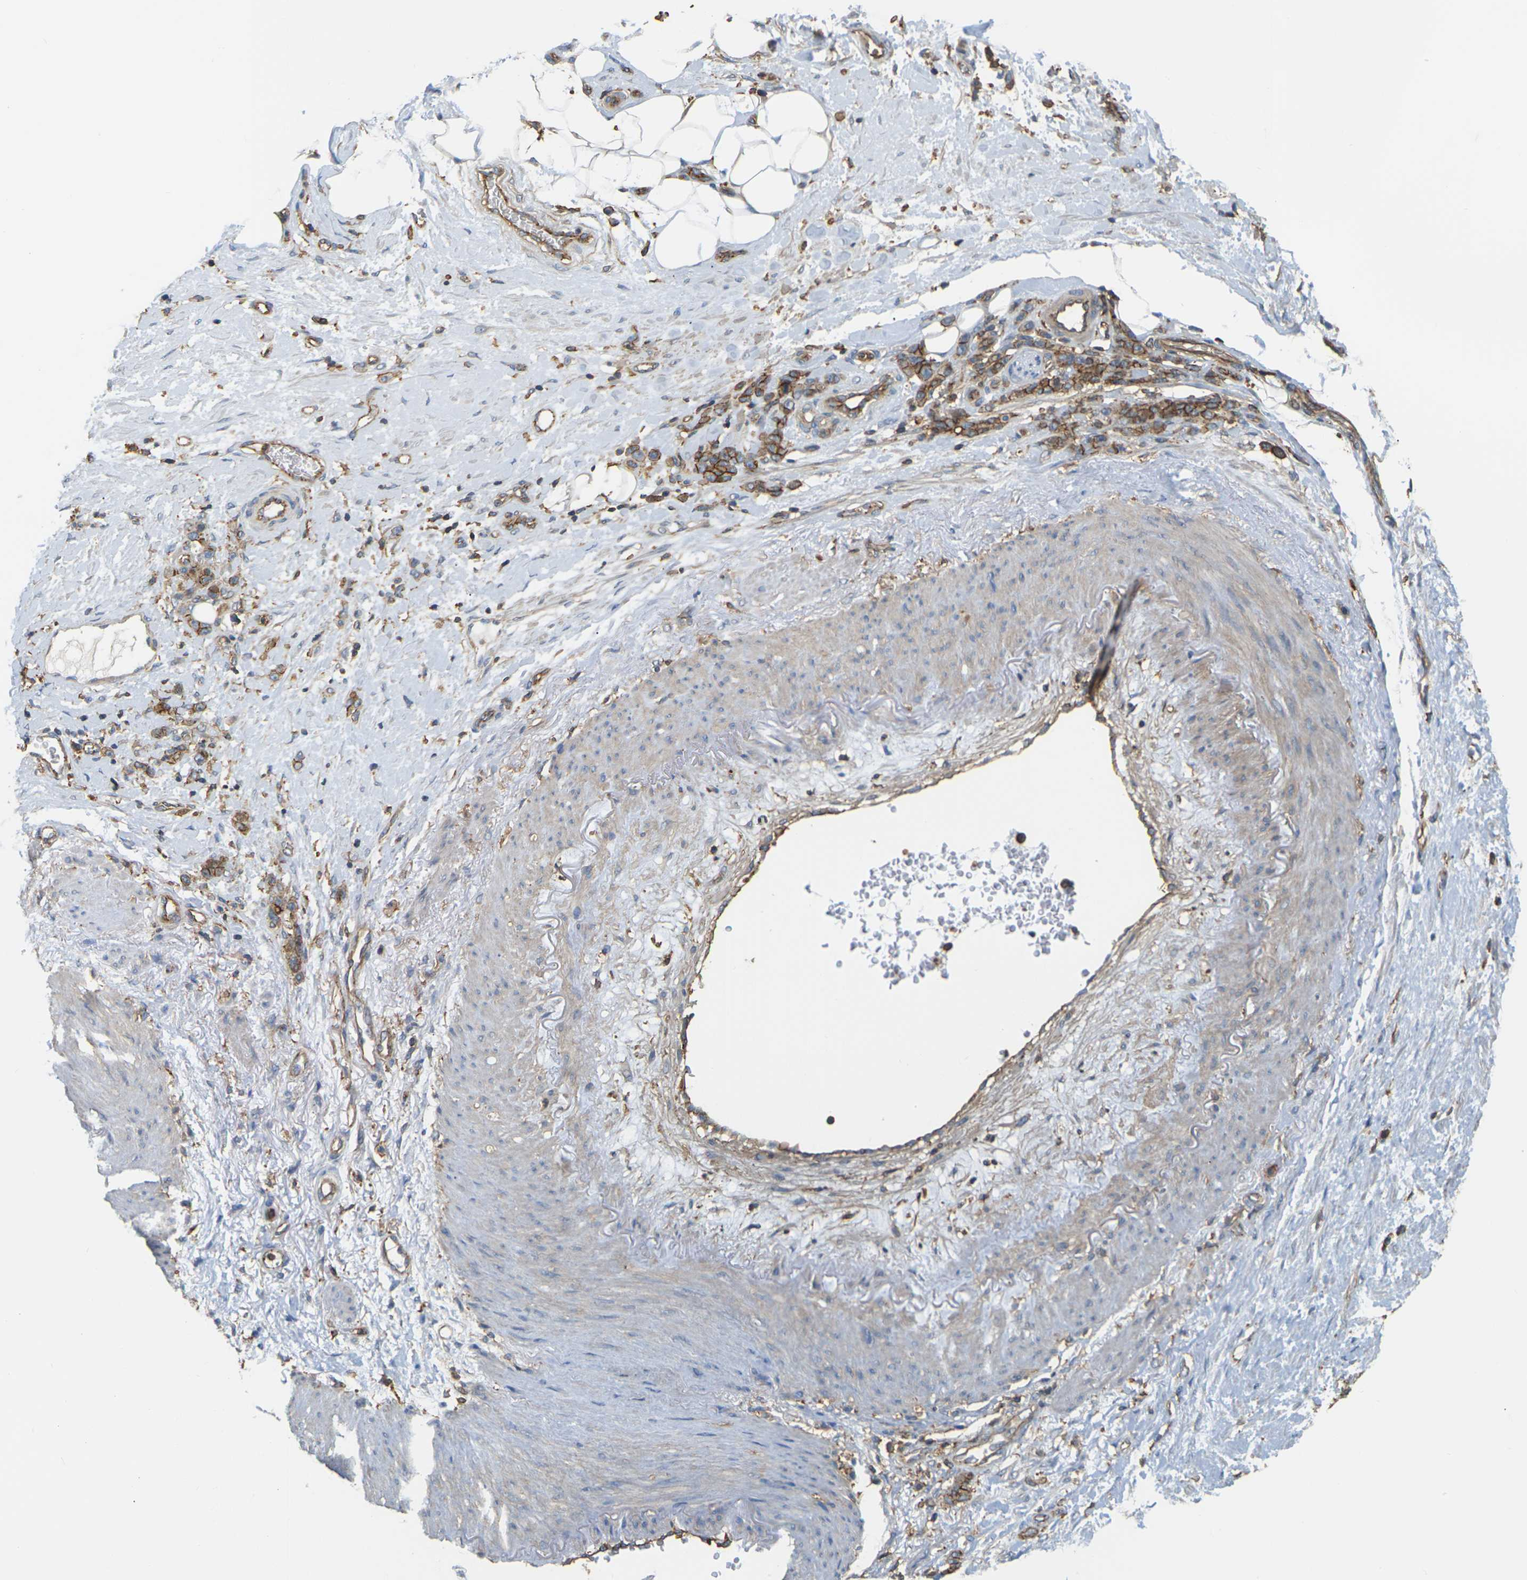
{"staining": {"intensity": "moderate", "quantity": ">75%", "location": "cytoplasmic/membranous"}, "tissue": "stomach cancer", "cell_type": "Tumor cells", "image_type": "cancer", "snomed": [{"axis": "morphology", "description": "Adenocarcinoma, NOS"}, {"axis": "topography", "description": "Stomach"}], "caption": "Brown immunohistochemical staining in stomach adenocarcinoma displays moderate cytoplasmic/membranous expression in about >75% of tumor cells.", "gene": "IQGAP1", "patient": {"sex": "male", "age": 82}}